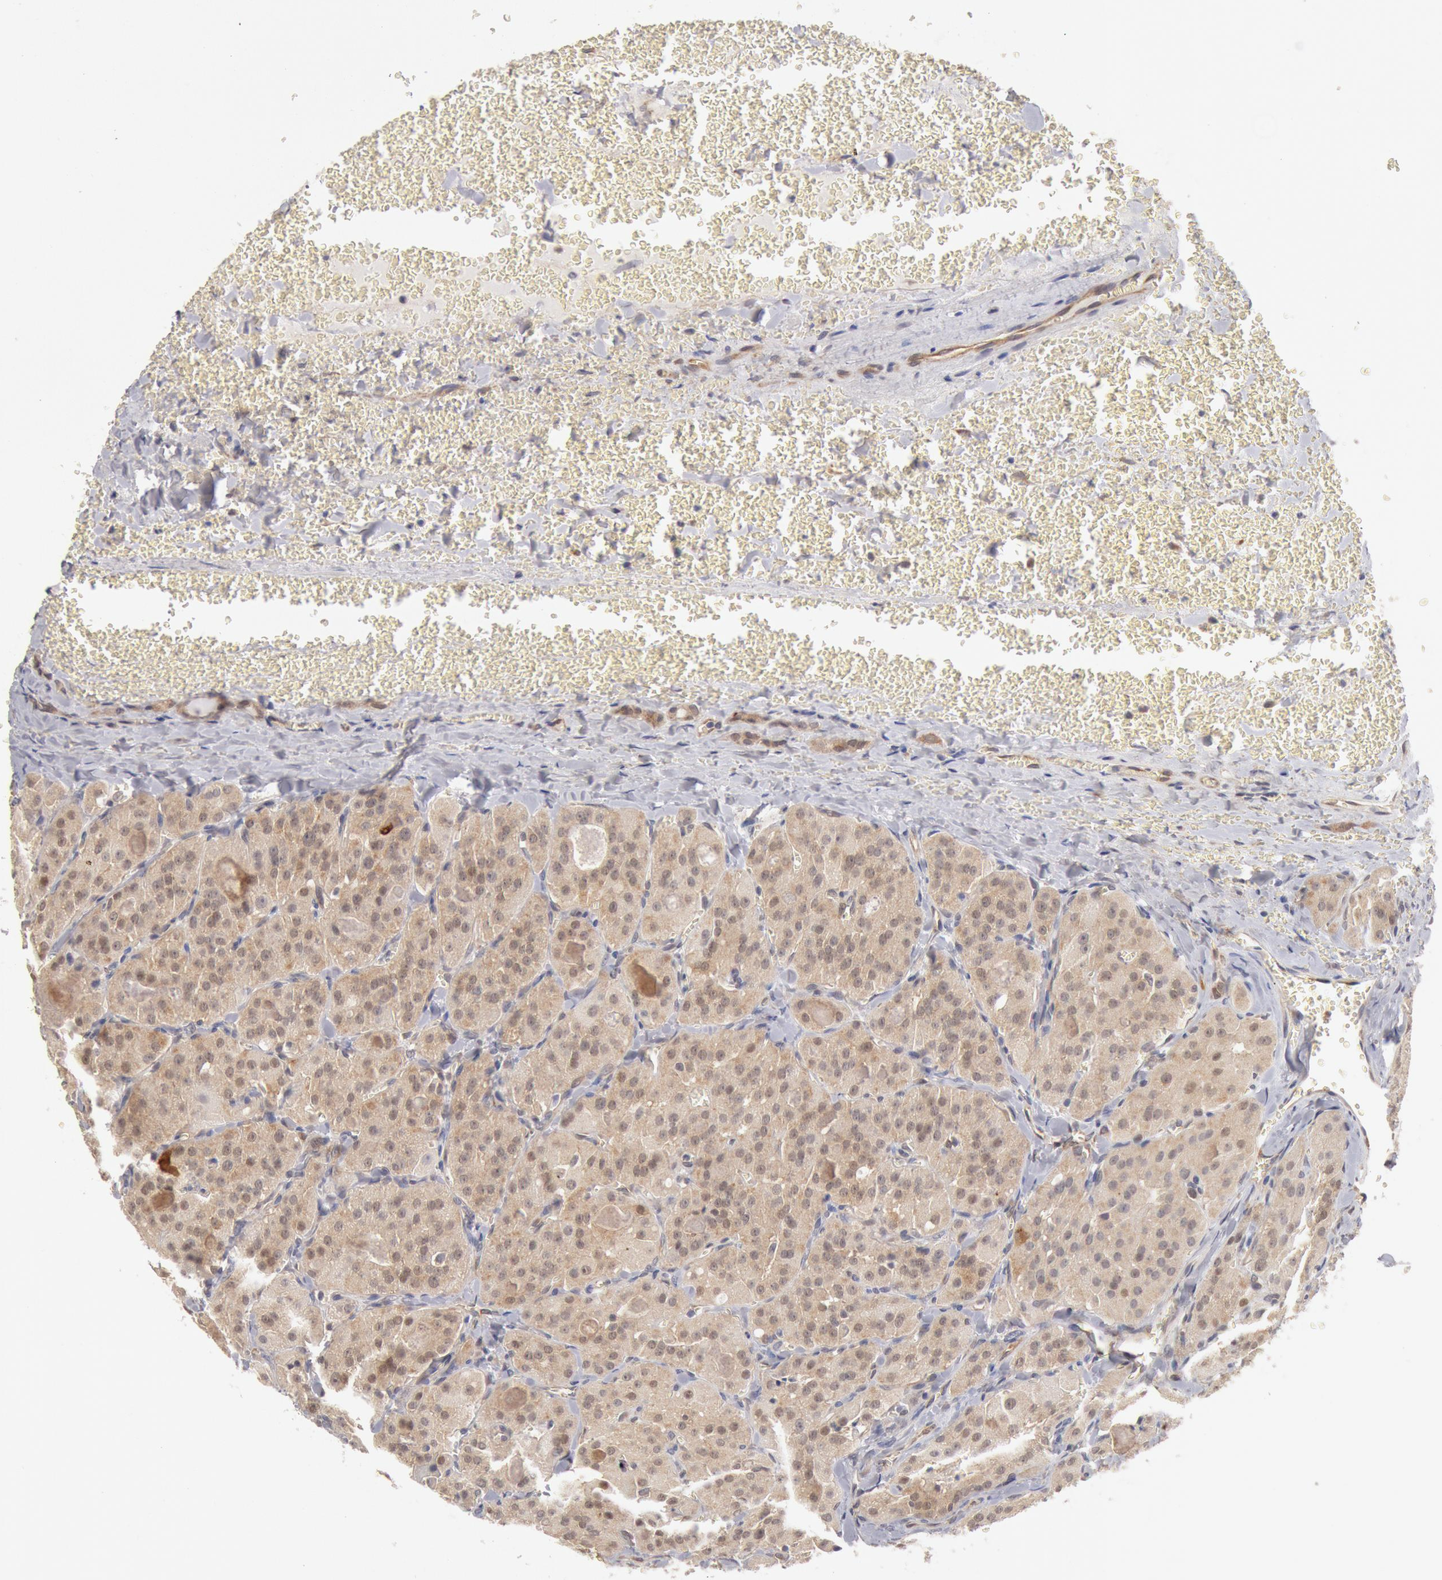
{"staining": {"intensity": "weak", "quantity": ">75%", "location": "cytoplasmic/membranous,nuclear"}, "tissue": "thyroid cancer", "cell_type": "Tumor cells", "image_type": "cancer", "snomed": [{"axis": "morphology", "description": "Carcinoma, NOS"}, {"axis": "topography", "description": "Thyroid gland"}], "caption": "An image of human thyroid carcinoma stained for a protein reveals weak cytoplasmic/membranous and nuclear brown staining in tumor cells.", "gene": "DNAJA1", "patient": {"sex": "male", "age": 76}}